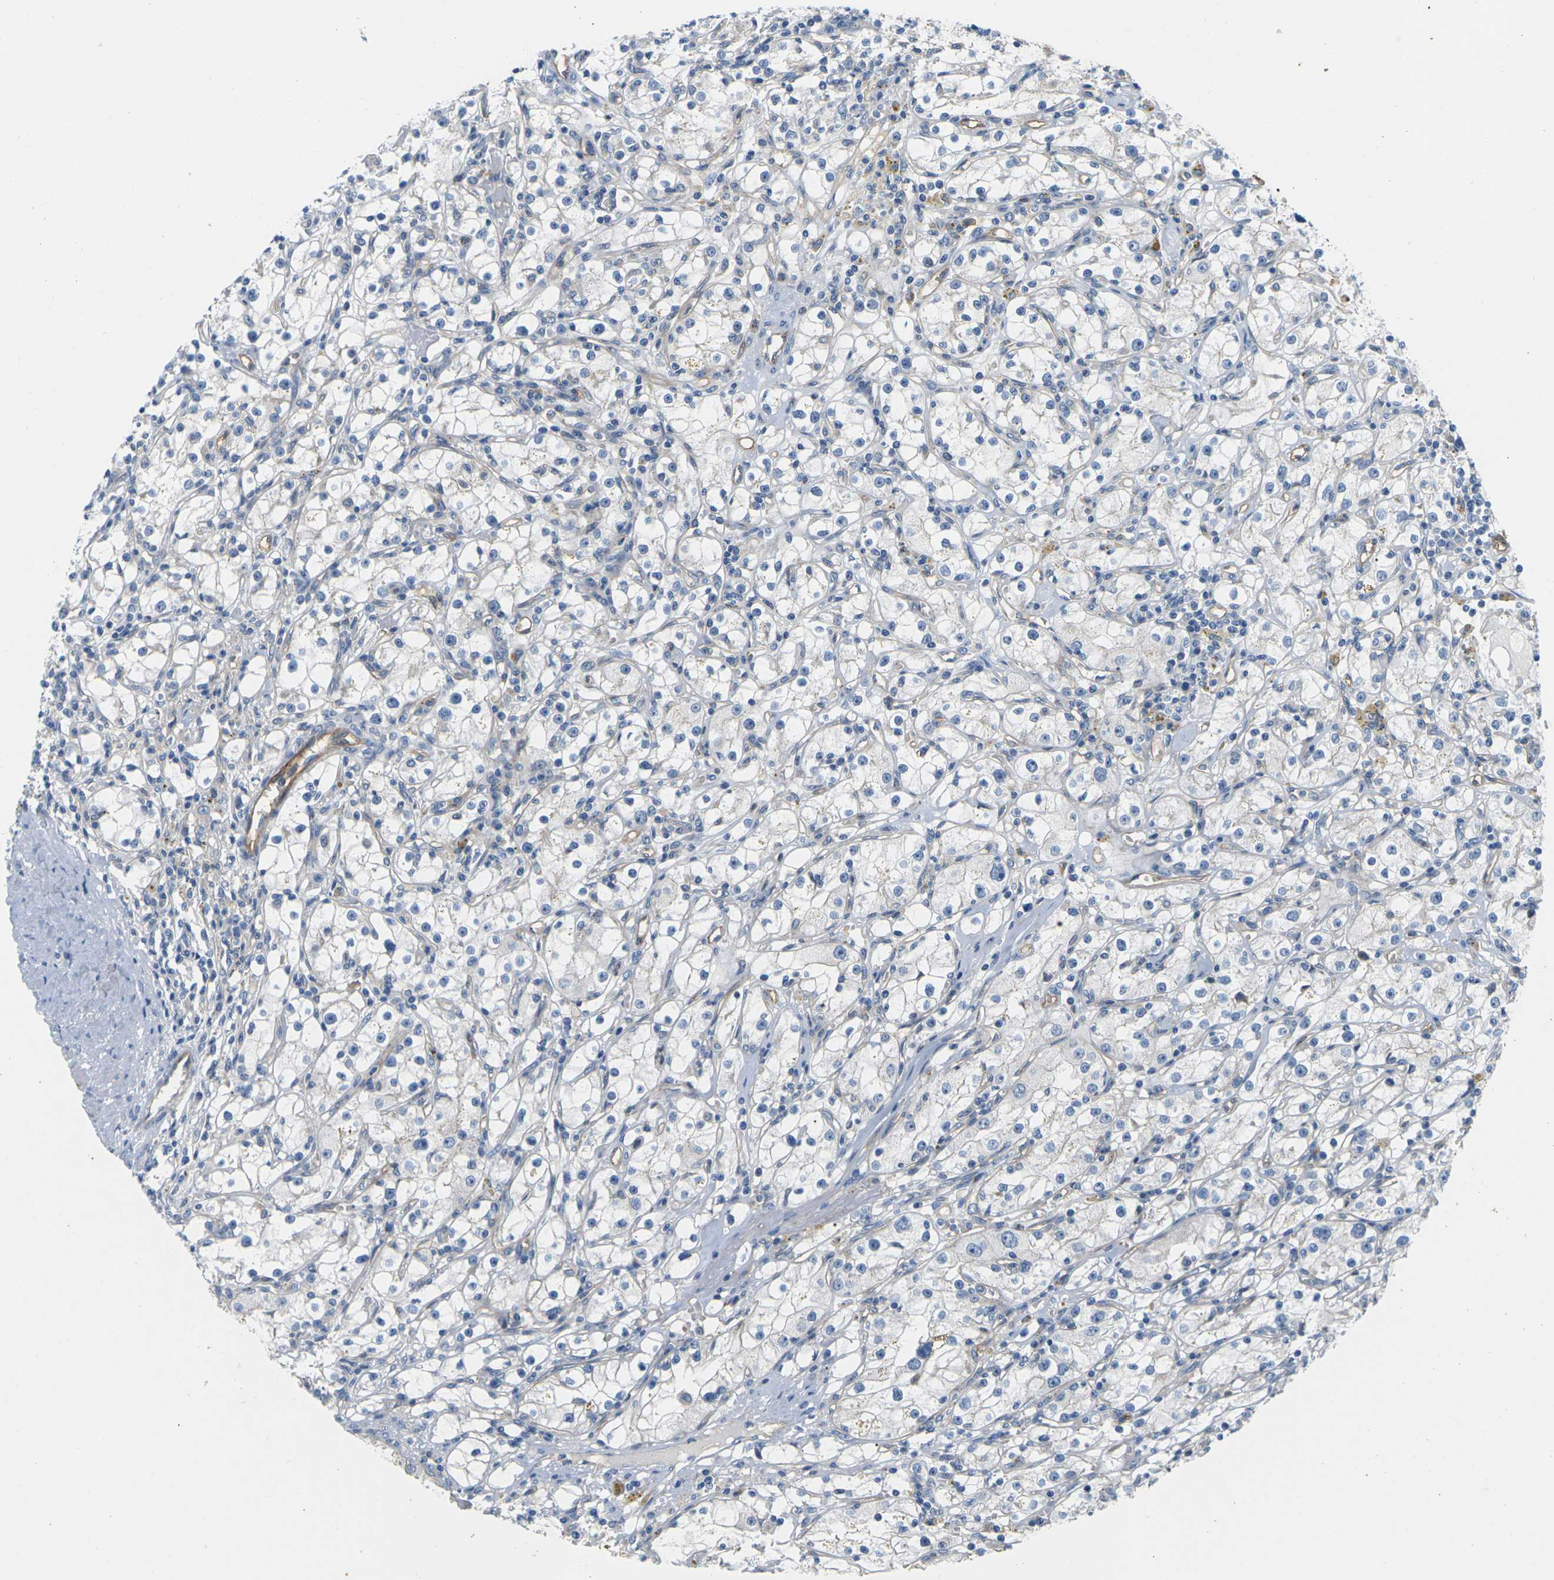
{"staining": {"intensity": "negative", "quantity": "none", "location": "none"}, "tissue": "renal cancer", "cell_type": "Tumor cells", "image_type": "cancer", "snomed": [{"axis": "morphology", "description": "Adenocarcinoma, NOS"}, {"axis": "topography", "description": "Kidney"}], "caption": "Renal cancer (adenocarcinoma) was stained to show a protein in brown. There is no significant positivity in tumor cells. (Brightfield microscopy of DAB (3,3'-diaminobenzidine) IHC at high magnification).", "gene": "ITGA5", "patient": {"sex": "male", "age": 56}}